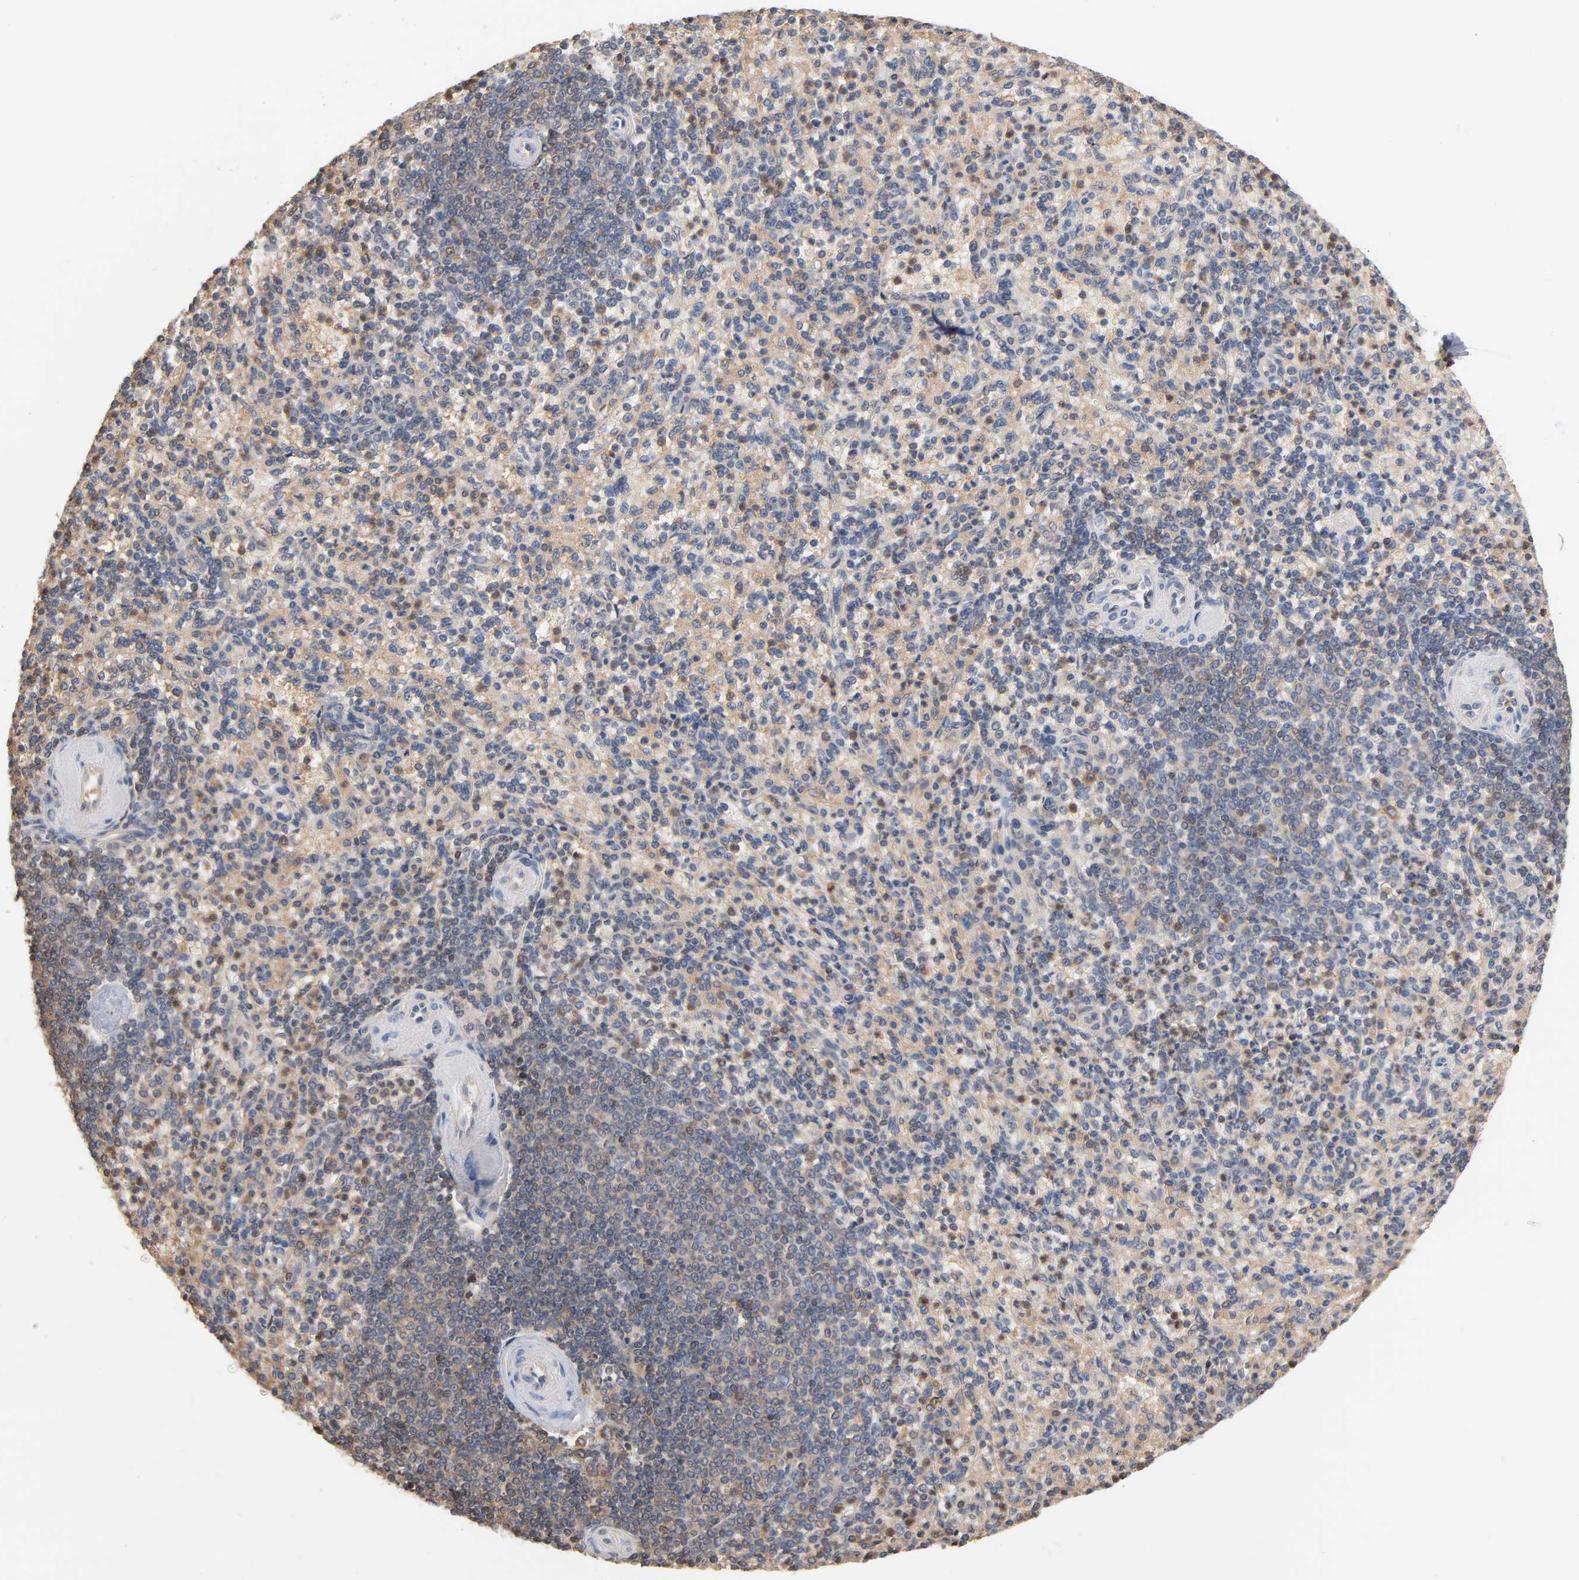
{"staining": {"intensity": "moderate", "quantity": "25%-75%", "location": "cytoplasmic/membranous,nuclear"}, "tissue": "spleen", "cell_type": "Cells in red pulp", "image_type": "normal", "snomed": [{"axis": "morphology", "description": "Normal tissue, NOS"}, {"axis": "topography", "description": "Spleen"}], "caption": "The image shows immunohistochemical staining of normal spleen. There is moderate cytoplasmic/membranous,nuclear positivity is seen in approximately 25%-75% of cells in red pulp. (DAB (3,3'-diaminobenzidine) = brown stain, brightfield microscopy at high magnification).", "gene": "ALDOA", "patient": {"sex": "female", "age": 74}}